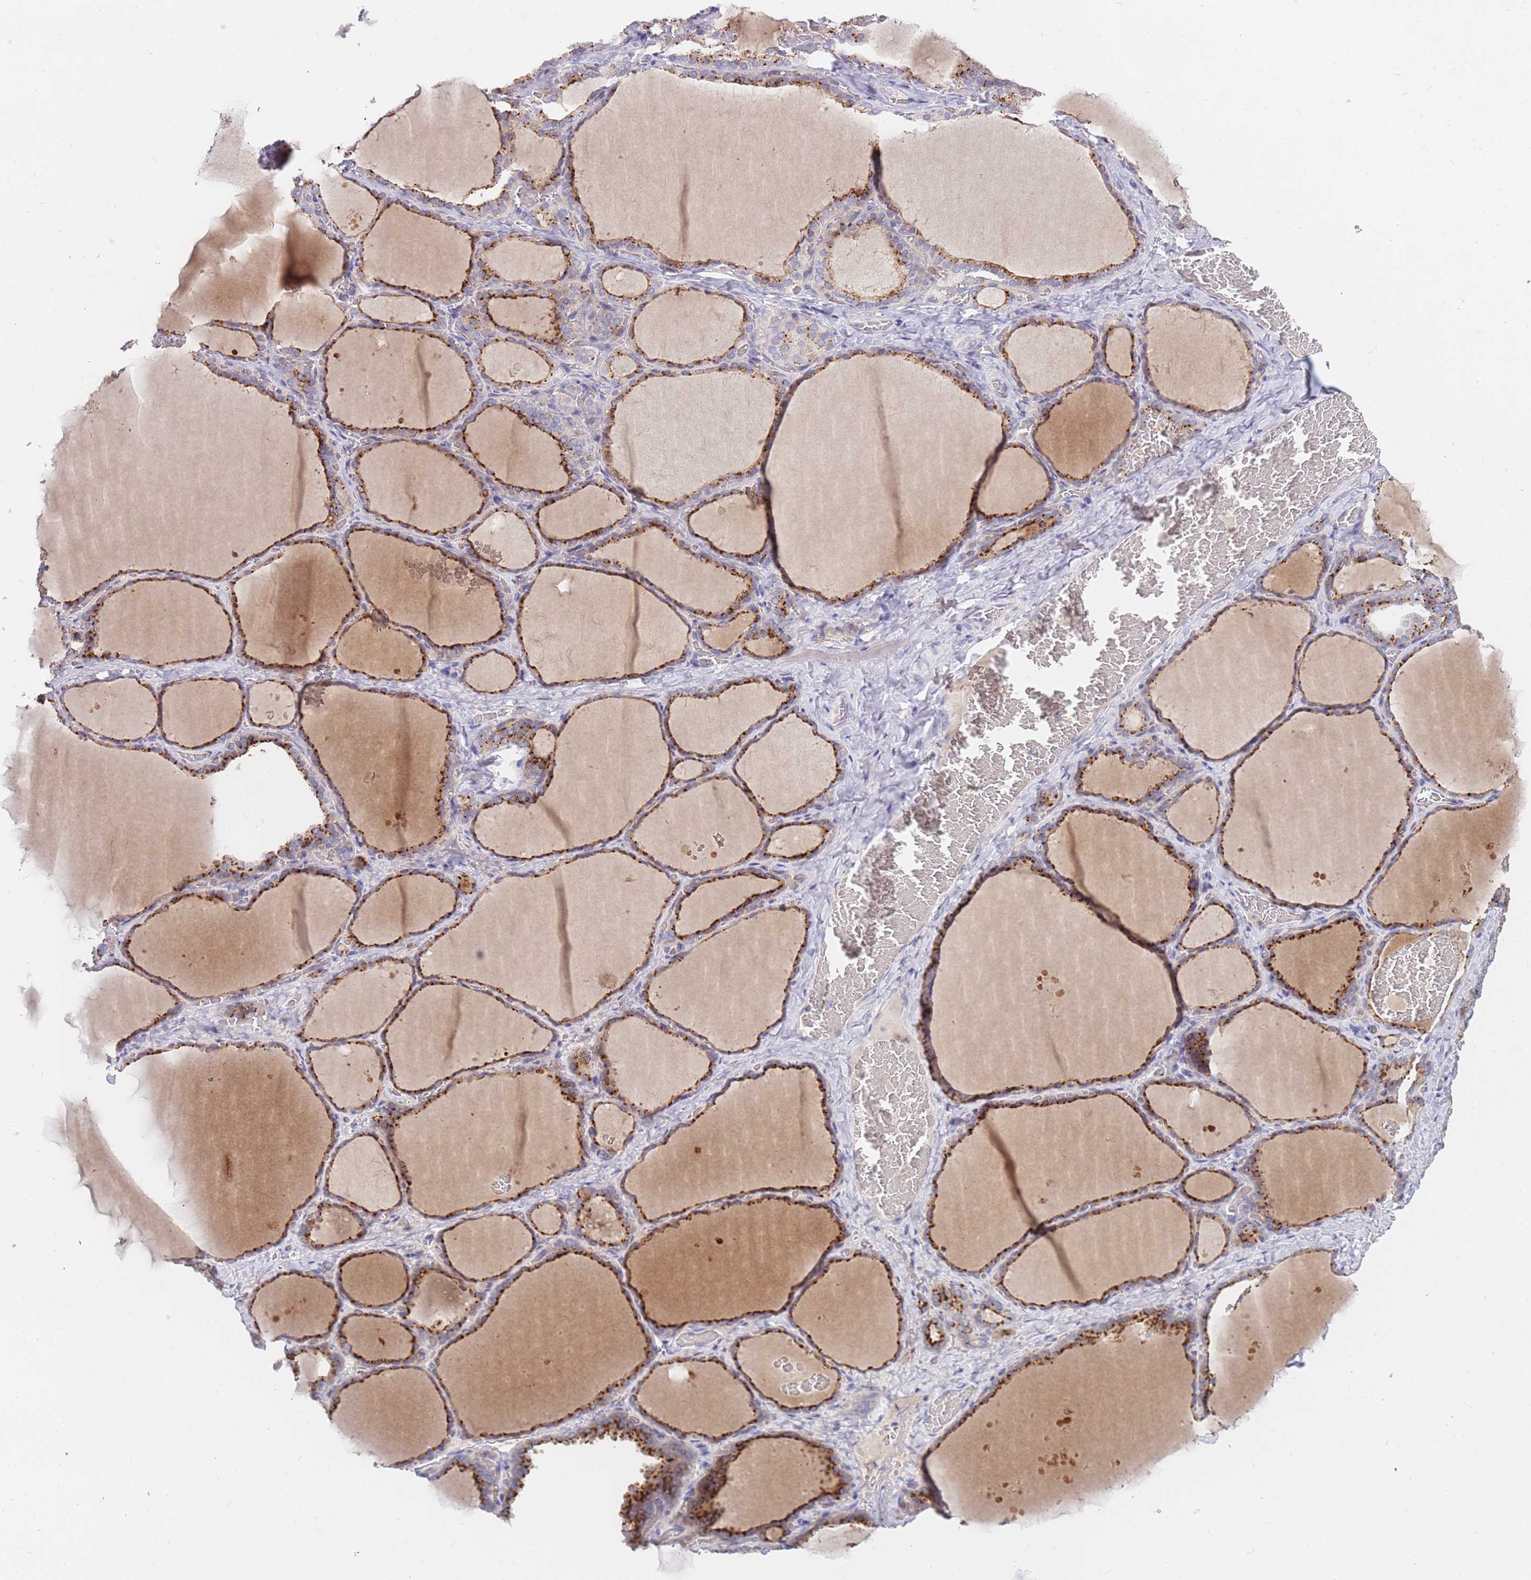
{"staining": {"intensity": "strong", "quantity": "25%-75%", "location": "cytoplasmic/membranous"}, "tissue": "thyroid gland", "cell_type": "Glandular cells", "image_type": "normal", "snomed": [{"axis": "morphology", "description": "Normal tissue, NOS"}, {"axis": "topography", "description": "Thyroid gland"}], "caption": "DAB immunohistochemical staining of unremarkable thyroid gland exhibits strong cytoplasmic/membranous protein expression in approximately 25%-75% of glandular cells. The protein is stained brown, and the nuclei are stained in blue (DAB (3,3'-diaminobenzidine) IHC with brightfield microscopy, high magnification).", "gene": "BORCS5", "patient": {"sex": "female", "age": 39}}